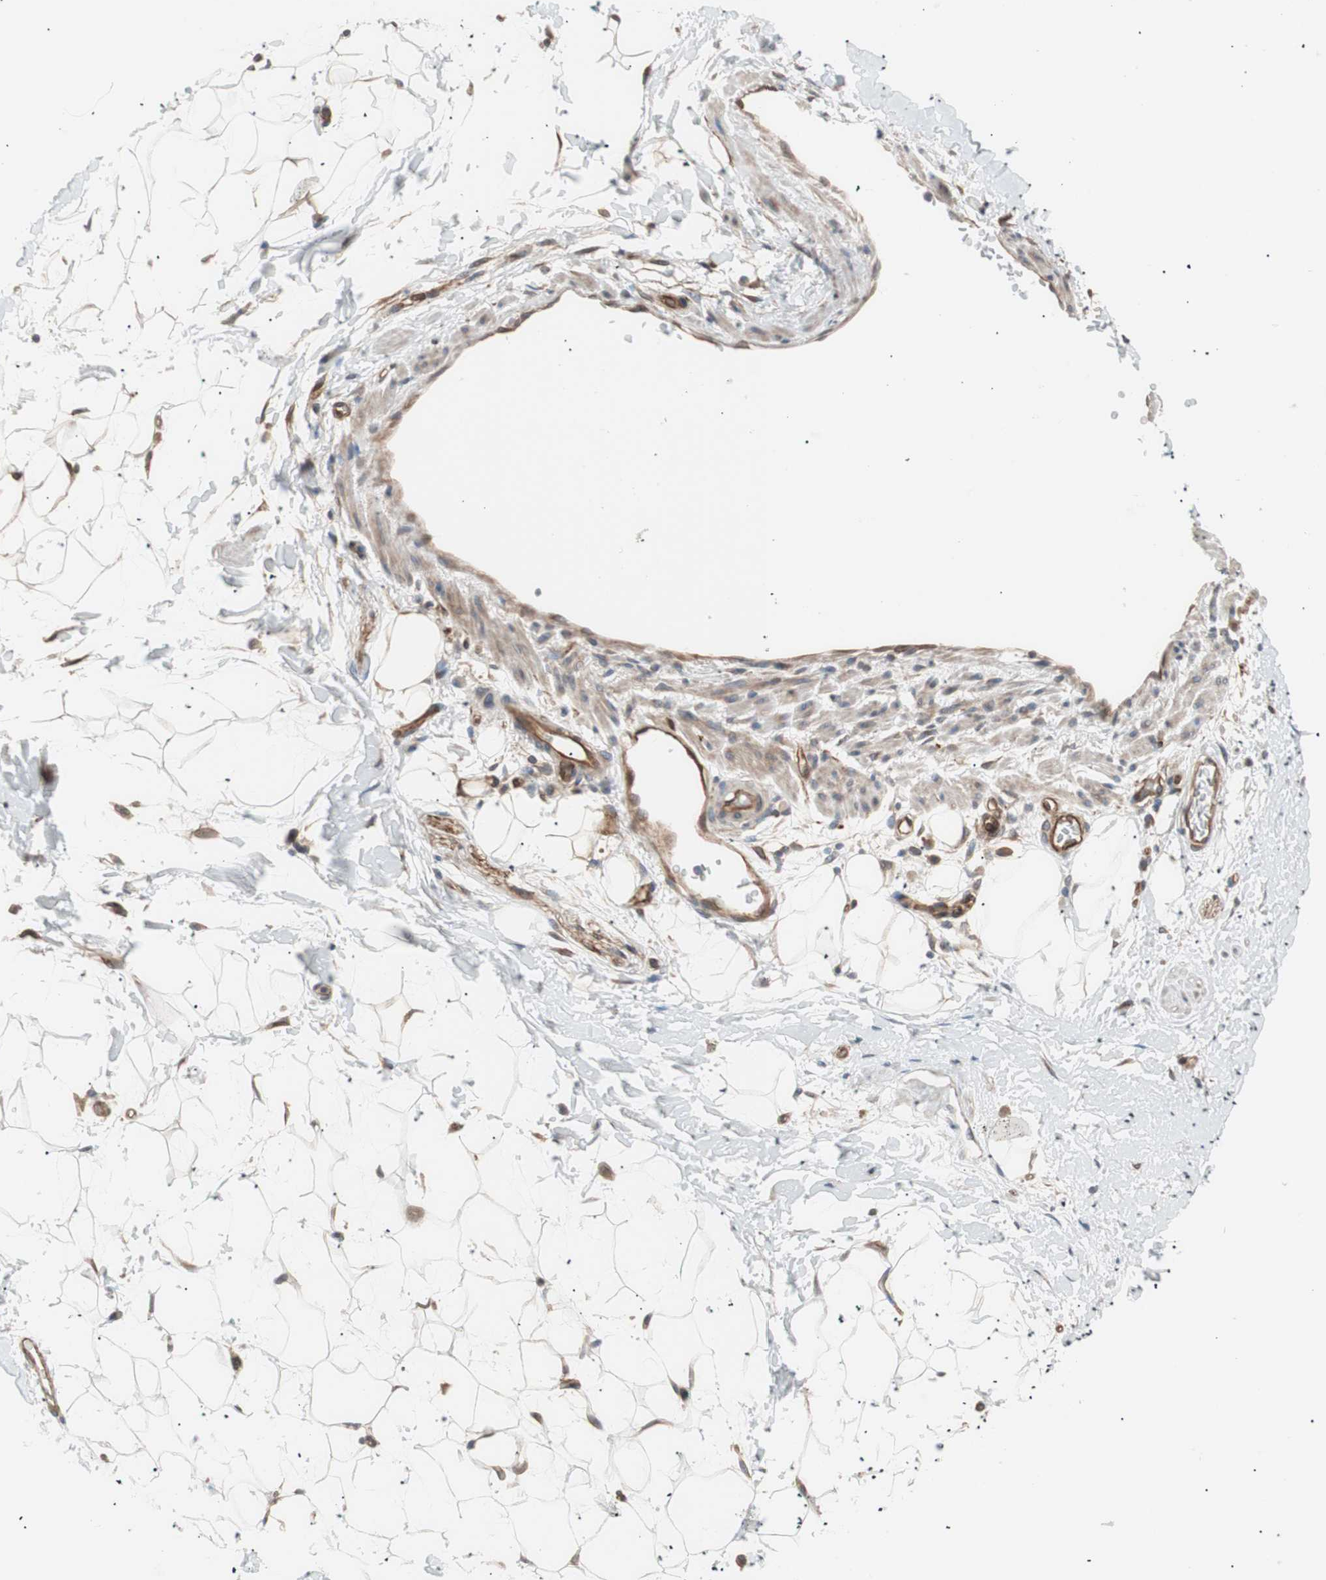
{"staining": {"intensity": "weak", "quantity": "25%-75%", "location": "cytoplasmic/membranous"}, "tissue": "adipose tissue", "cell_type": "Adipocytes", "image_type": "normal", "snomed": [{"axis": "morphology", "description": "Normal tissue, NOS"}, {"axis": "topography", "description": "Soft tissue"}], "caption": "Immunohistochemical staining of benign adipose tissue exhibits 25%-75% levels of weak cytoplasmic/membranous protein staining in about 25%-75% of adipocytes. Immunohistochemistry stains the protein of interest in brown and the nuclei are stained blue.", "gene": "SMG1", "patient": {"sex": "male", "age": 72}}